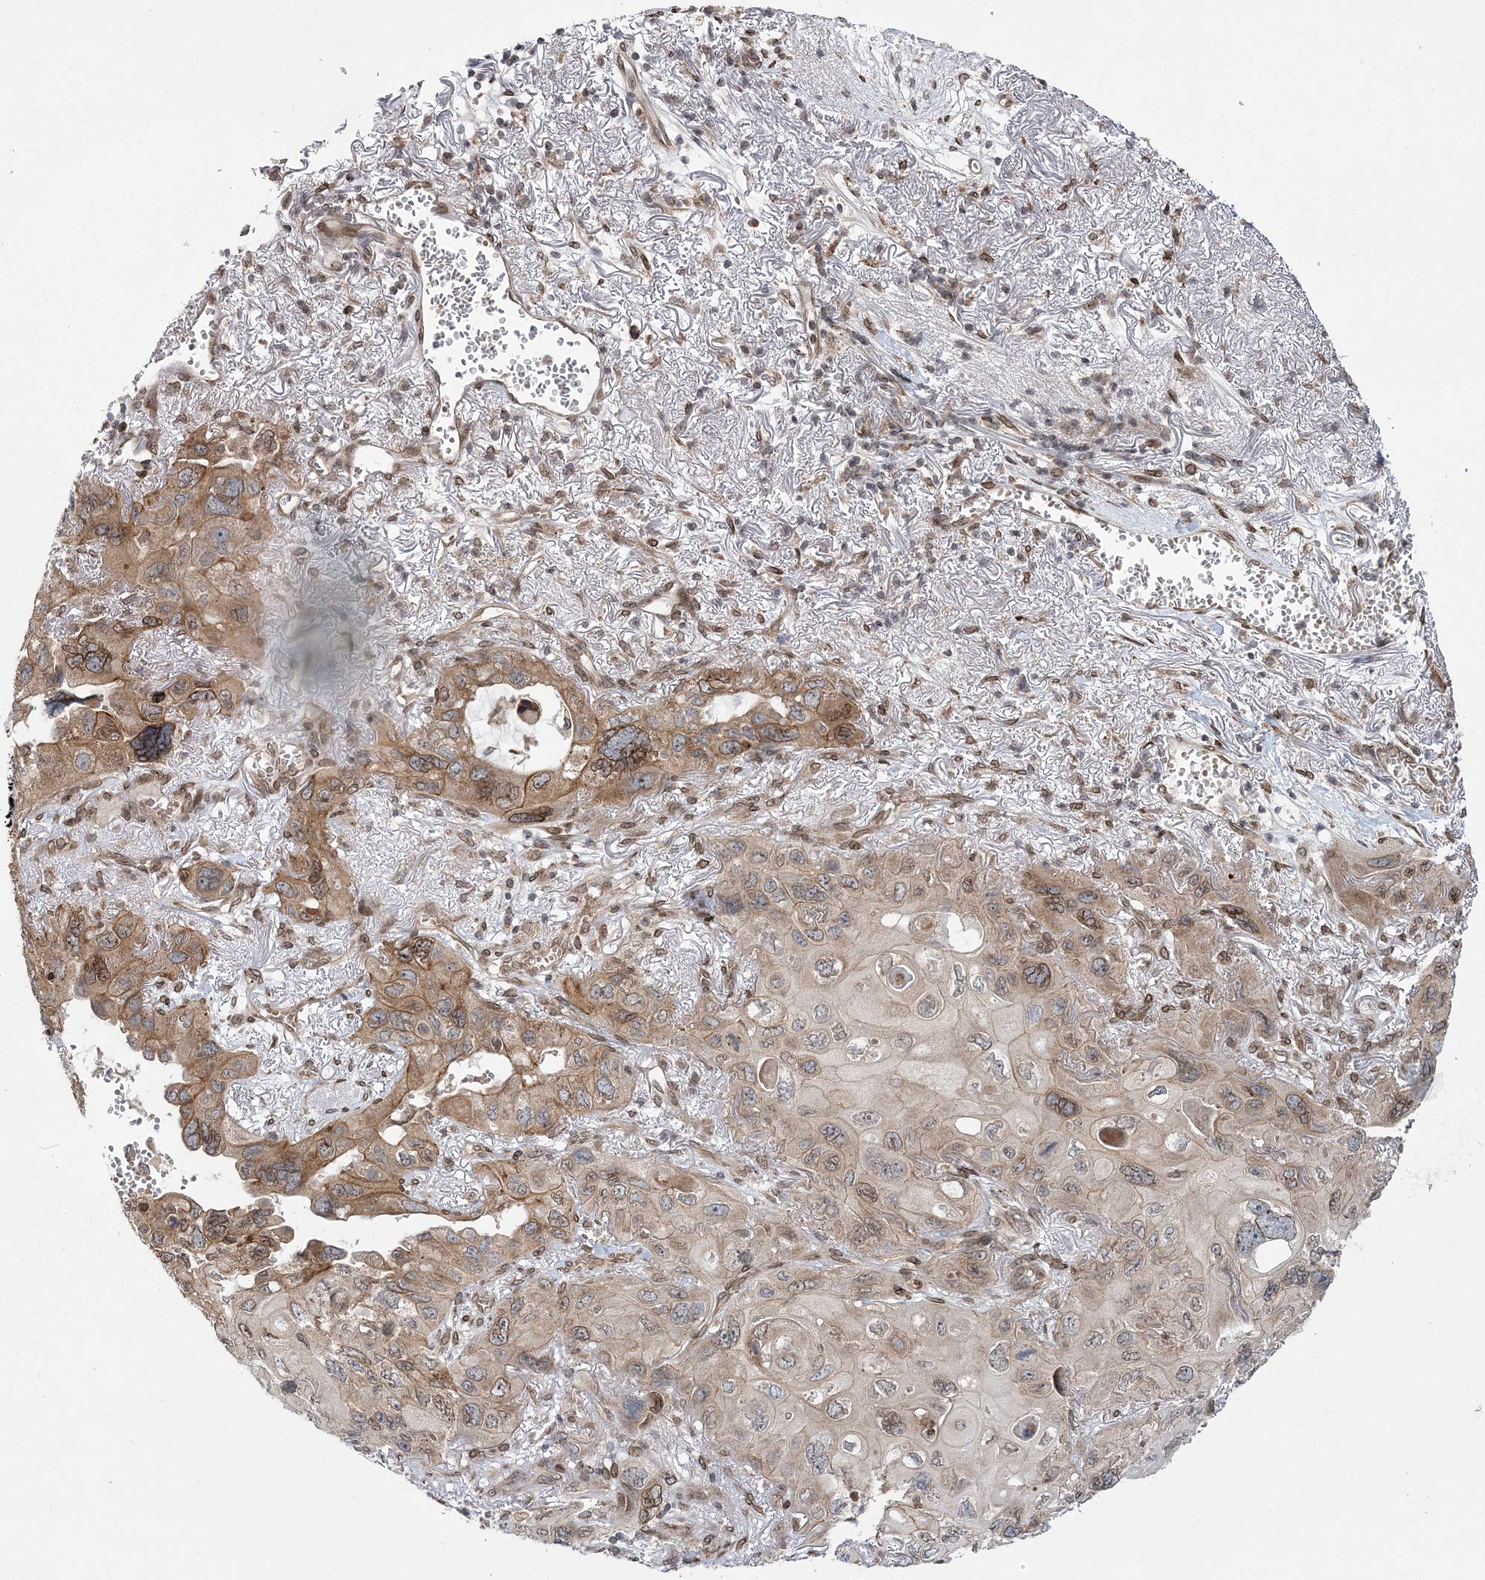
{"staining": {"intensity": "weak", "quantity": ">75%", "location": "cytoplasmic/membranous,nuclear"}, "tissue": "lung cancer", "cell_type": "Tumor cells", "image_type": "cancer", "snomed": [{"axis": "morphology", "description": "Squamous cell carcinoma, NOS"}, {"axis": "topography", "description": "Lung"}], "caption": "Weak cytoplasmic/membranous and nuclear protein staining is identified in approximately >75% of tumor cells in lung cancer.", "gene": "DNAJC27", "patient": {"sex": "female", "age": 73}}